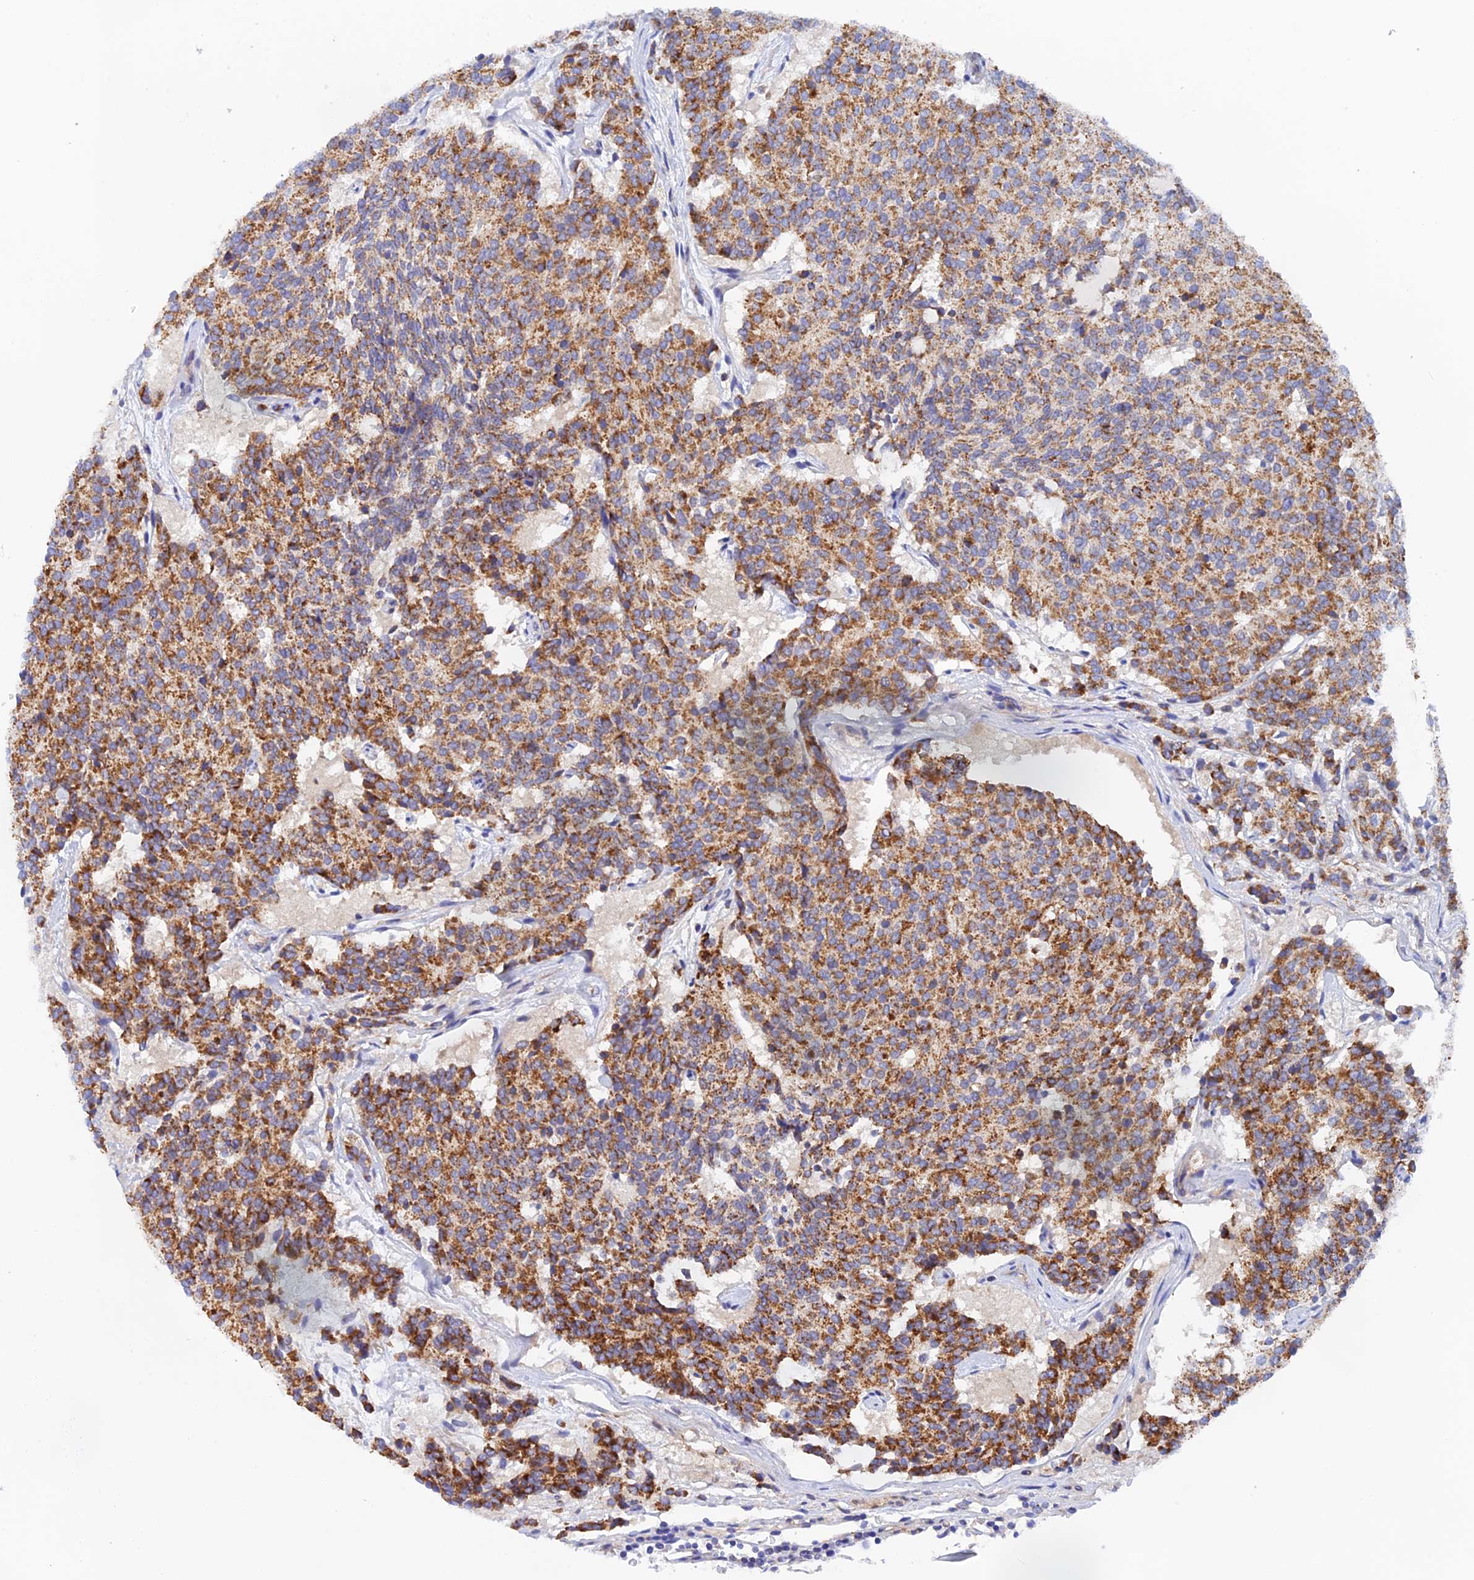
{"staining": {"intensity": "strong", "quantity": "25%-75%", "location": "cytoplasmic/membranous"}, "tissue": "carcinoid", "cell_type": "Tumor cells", "image_type": "cancer", "snomed": [{"axis": "morphology", "description": "Carcinoid, malignant, NOS"}, {"axis": "topography", "description": "Pancreas"}], "caption": "Carcinoid (malignant) stained for a protein (brown) reveals strong cytoplasmic/membranous positive positivity in approximately 25%-75% of tumor cells.", "gene": "RANBP6", "patient": {"sex": "female", "age": 54}}